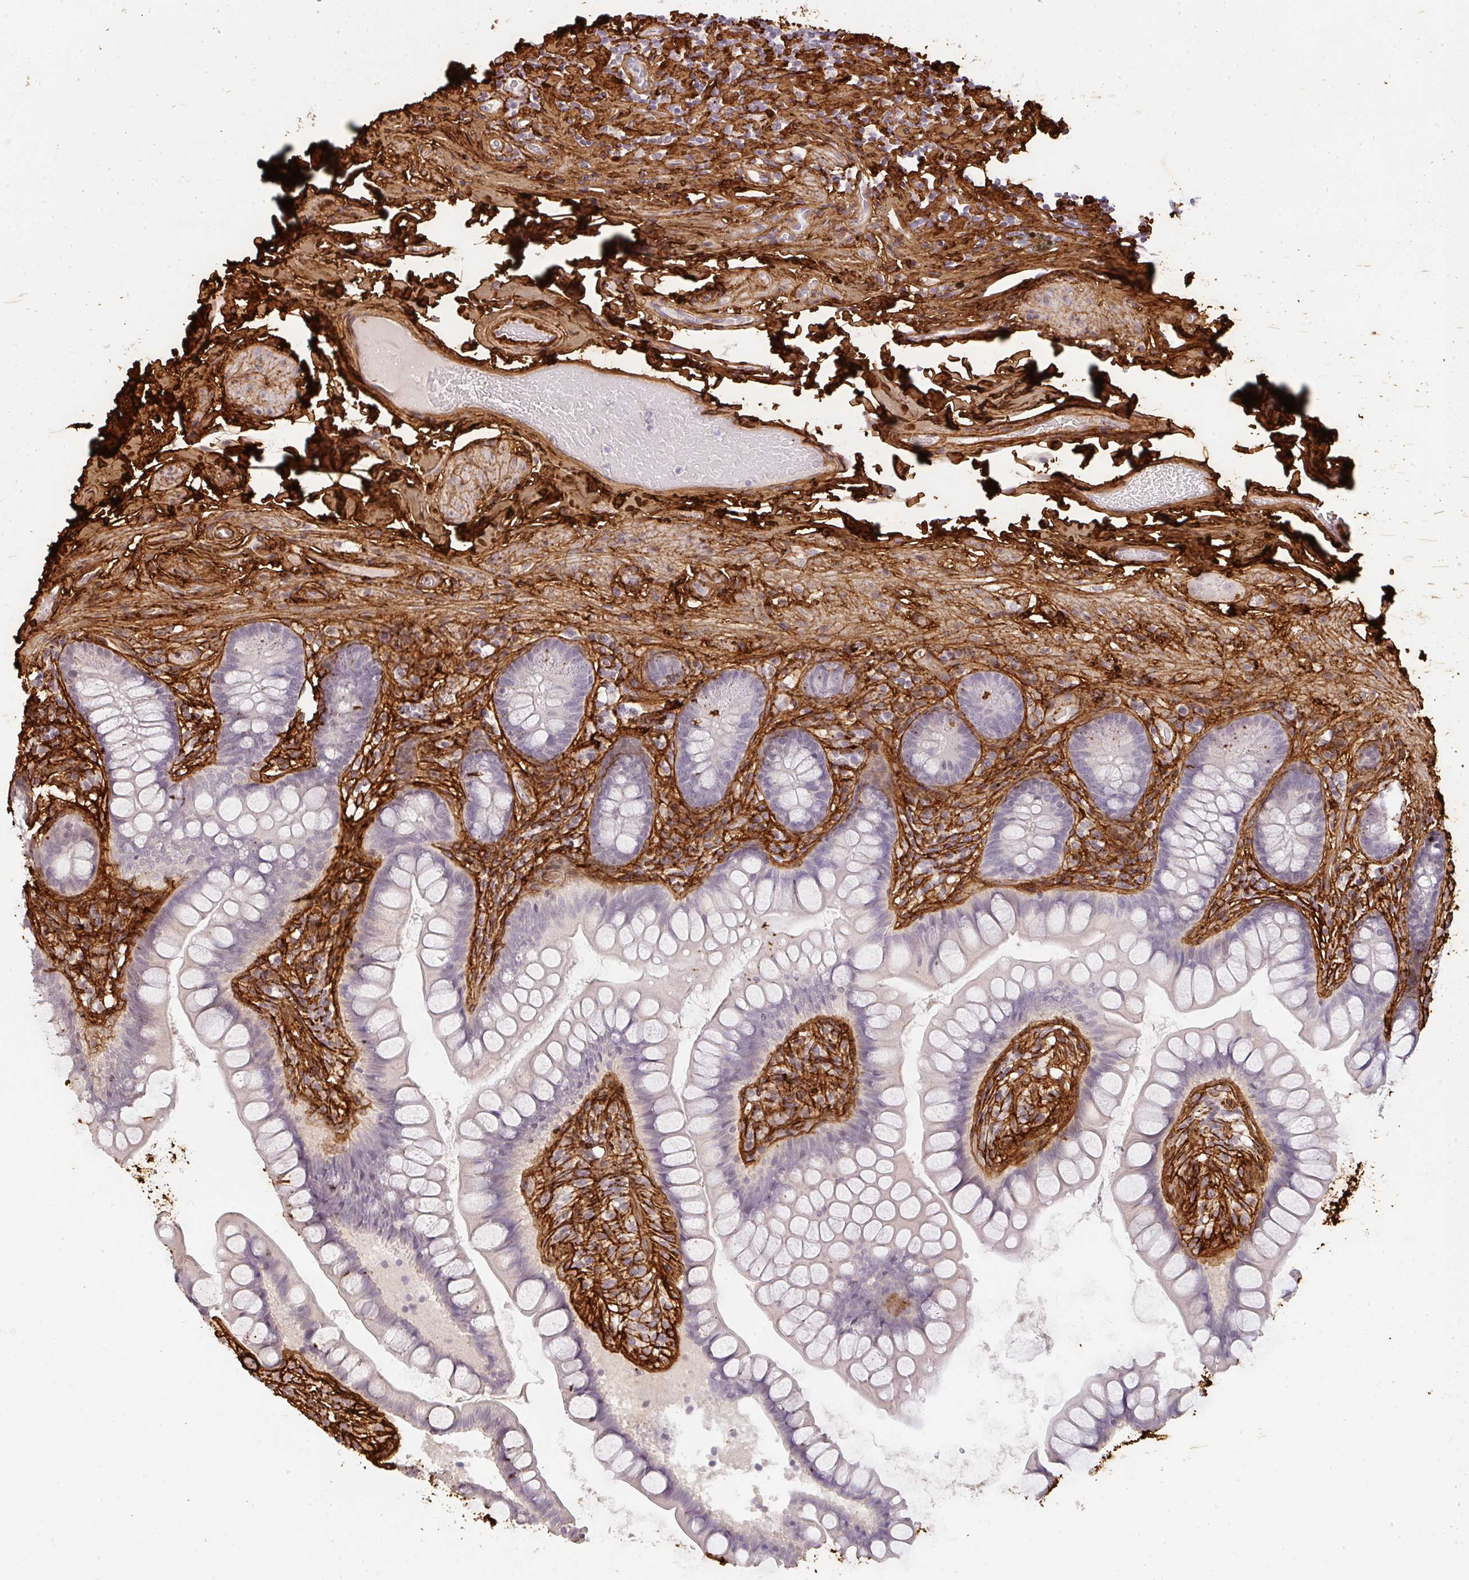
{"staining": {"intensity": "negative", "quantity": "none", "location": "none"}, "tissue": "small intestine", "cell_type": "Glandular cells", "image_type": "normal", "snomed": [{"axis": "morphology", "description": "Normal tissue, NOS"}, {"axis": "topography", "description": "Small intestine"}], "caption": "A high-resolution photomicrograph shows IHC staining of normal small intestine, which demonstrates no significant positivity in glandular cells.", "gene": "COL3A1", "patient": {"sex": "male", "age": 70}}